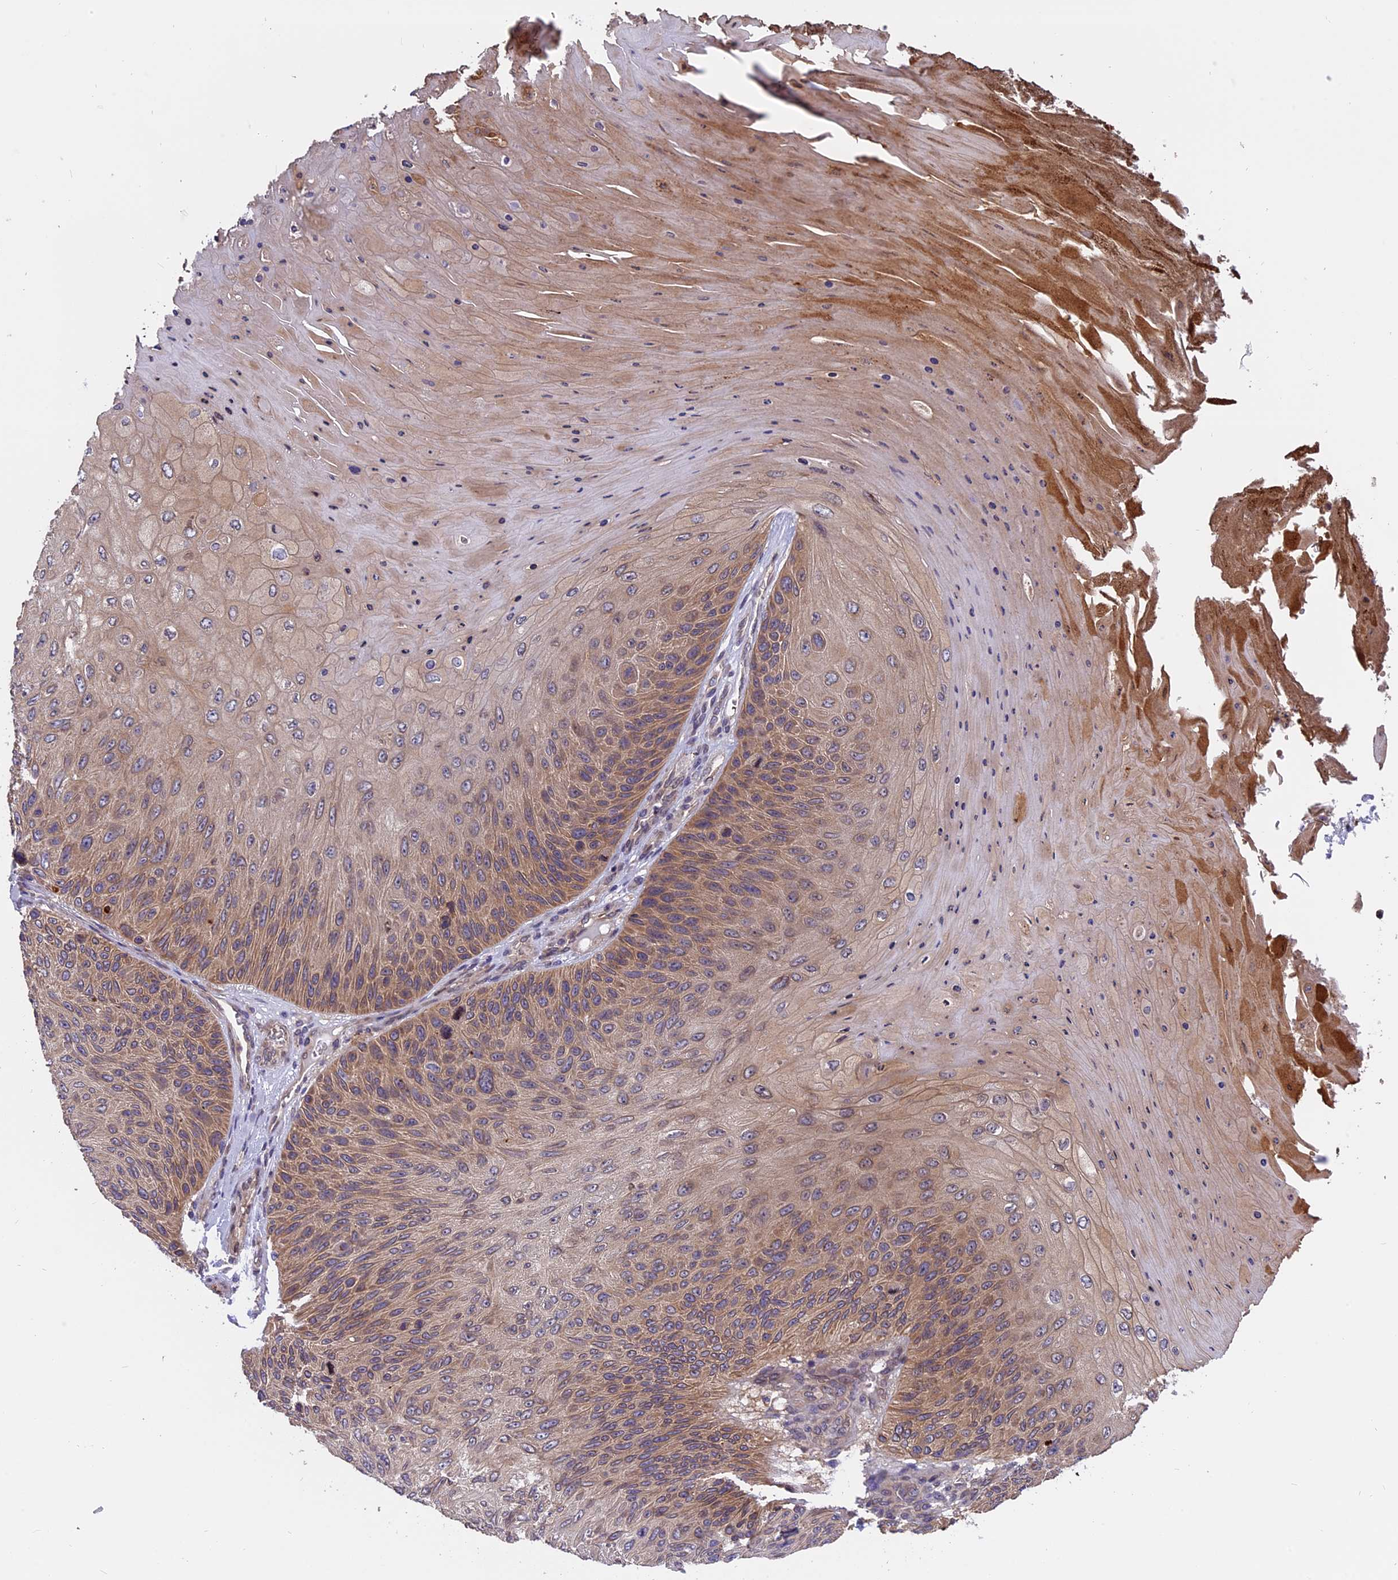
{"staining": {"intensity": "moderate", "quantity": ">75%", "location": "cytoplasmic/membranous"}, "tissue": "skin cancer", "cell_type": "Tumor cells", "image_type": "cancer", "snomed": [{"axis": "morphology", "description": "Squamous cell carcinoma, NOS"}, {"axis": "topography", "description": "Skin"}], "caption": "A brown stain highlights moderate cytoplasmic/membranous positivity of a protein in squamous cell carcinoma (skin) tumor cells.", "gene": "CHMP2A", "patient": {"sex": "female", "age": 88}}